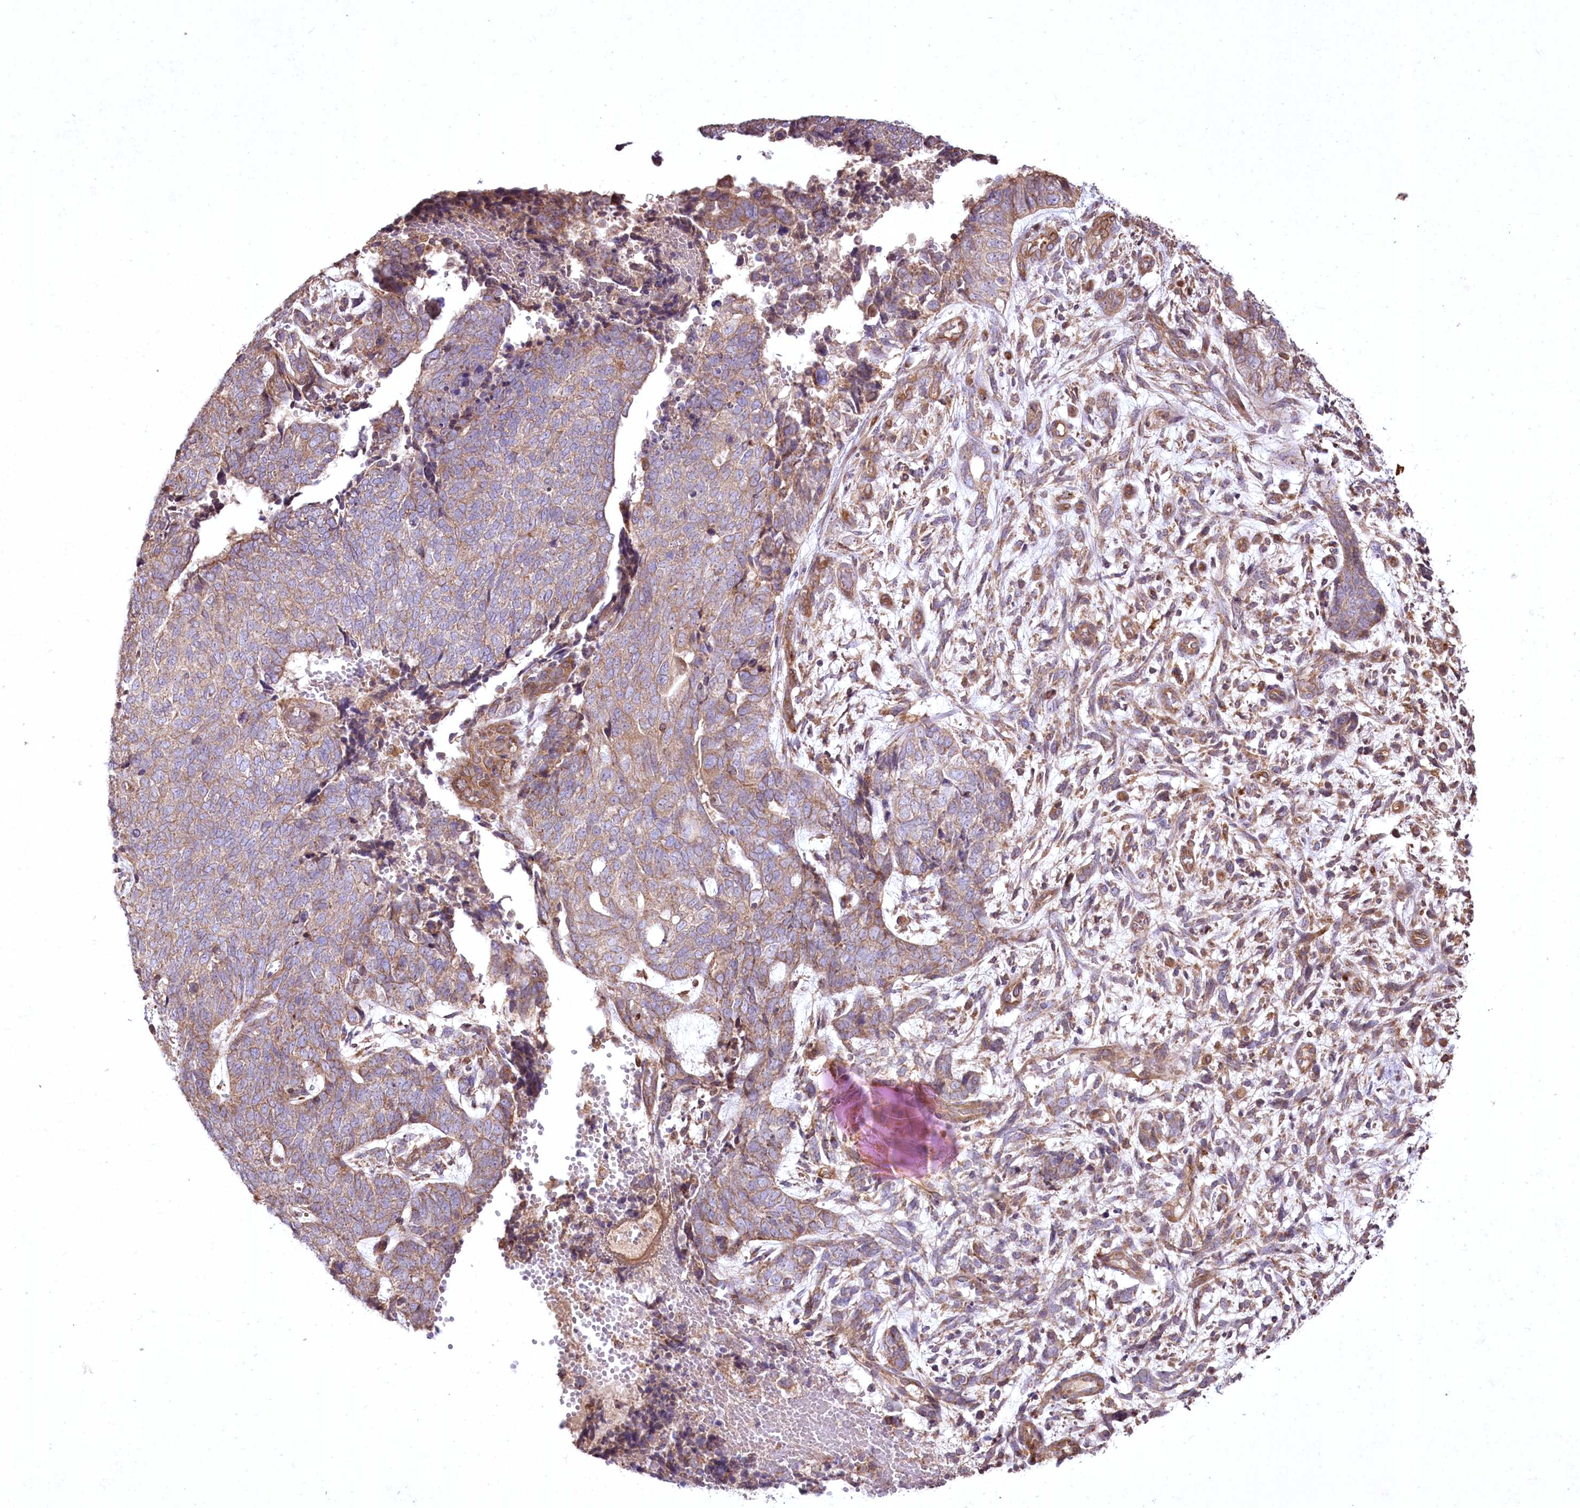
{"staining": {"intensity": "moderate", "quantity": ">75%", "location": "cytoplasmic/membranous"}, "tissue": "cervical cancer", "cell_type": "Tumor cells", "image_type": "cancer", "snomed": [{"axis": "morphology", "description": "Squamous cell carcinoma, NOS"}, {"axis": "topography", "description": "Cervix"}], "caption": "Protein expression analysis of human cervical cancer reveals moderate cytoplasmic/membranous staining in about >75% of tumor cells.", "gene": "SH3TC1", "patient": {"sex": "female", "age": 63}}